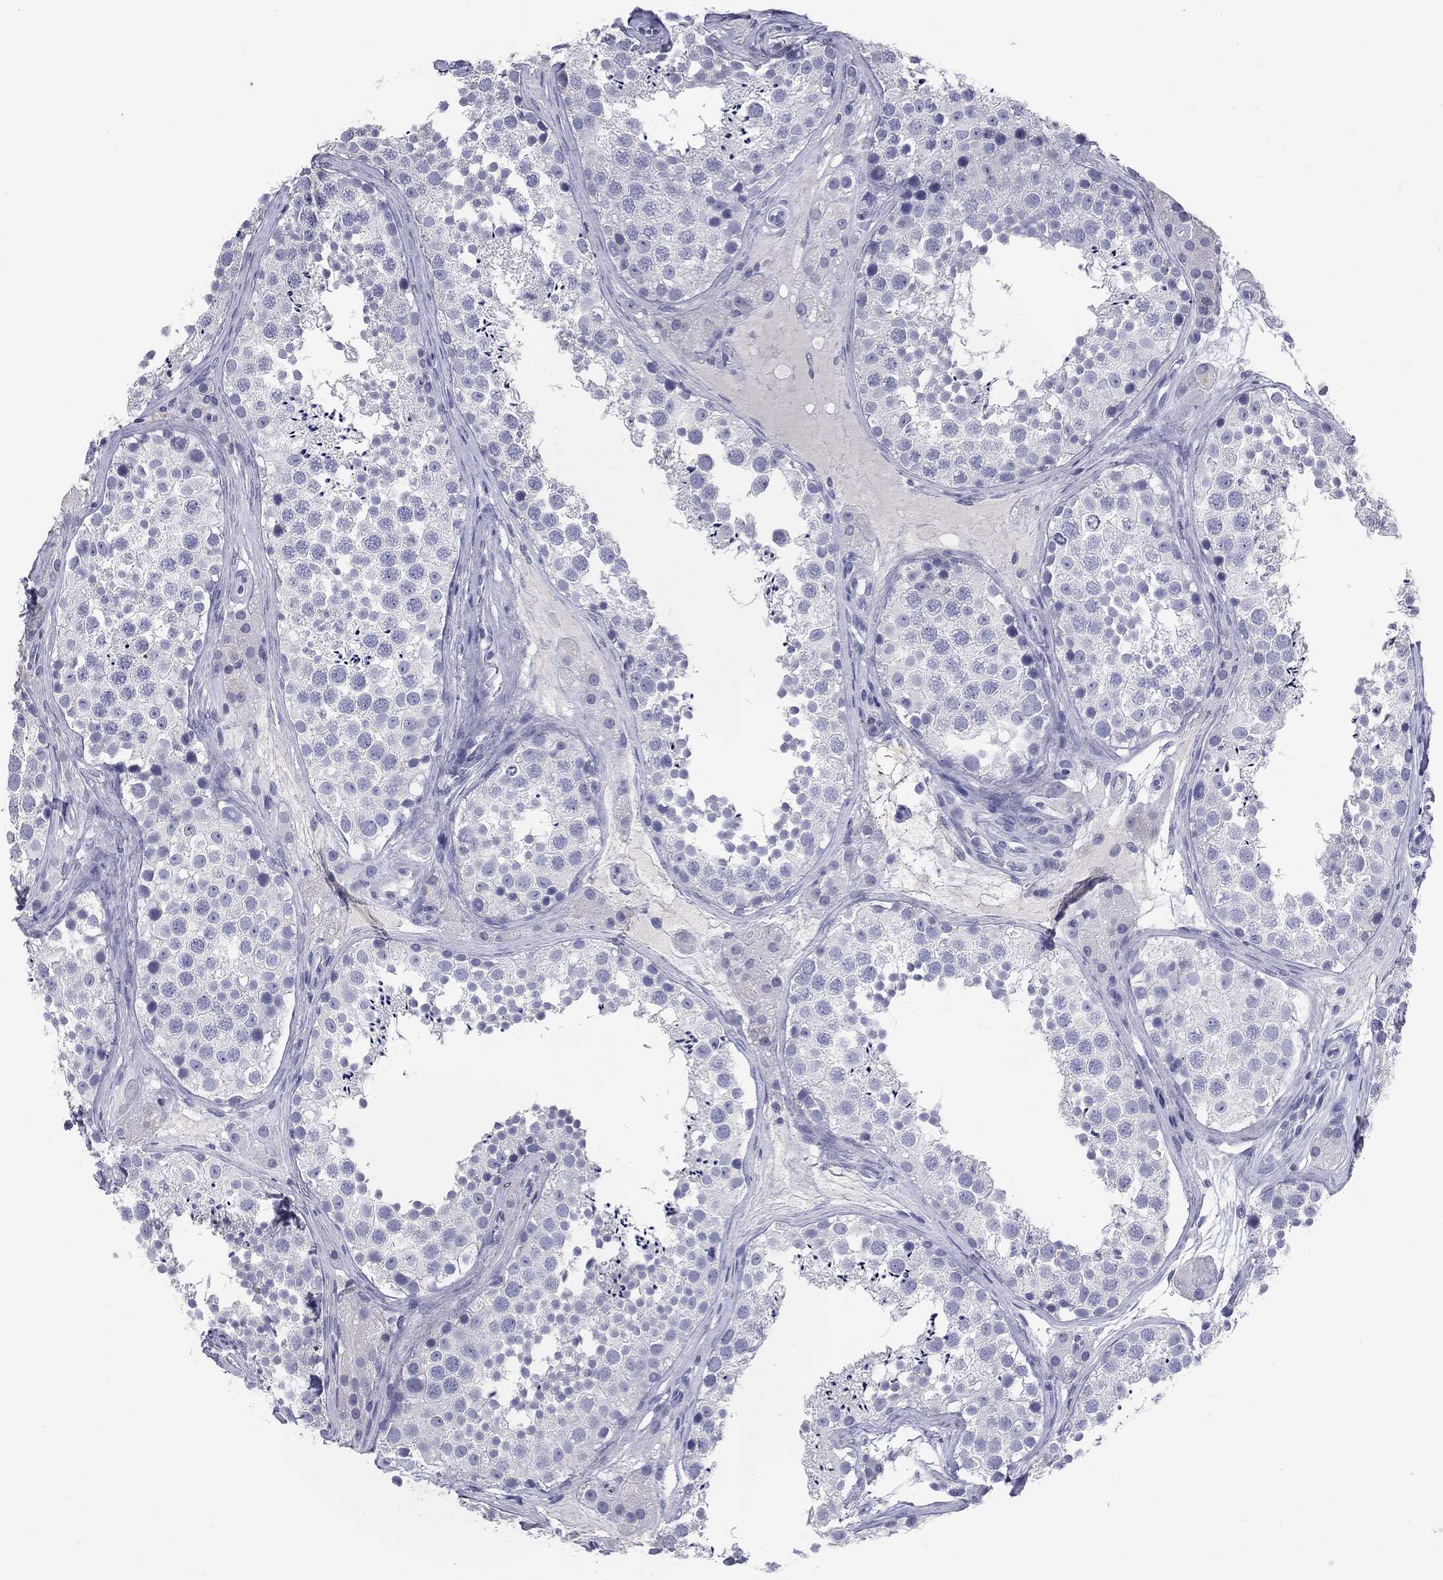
{"staining": {"intensity": "negative", "quantity": "none", "location": "none"}, "tissue": "testis", "cell_type": "Cells in seminiferous ducts", "image_type": "normal", "snomed": [{"axis": "morphology", "description": "Normal tissue, NOS"}, {"axis": "topography", "description": "Testis"}], "caption": "A high-resolution photomicrograph shows immunohistochemistry (IHC) staining of benign testis, which demonstrates no significant positivity in cells in seminiferous ducts.", "gene": "SERPINB4", "patient": {"sex": "male", "age": 41}}